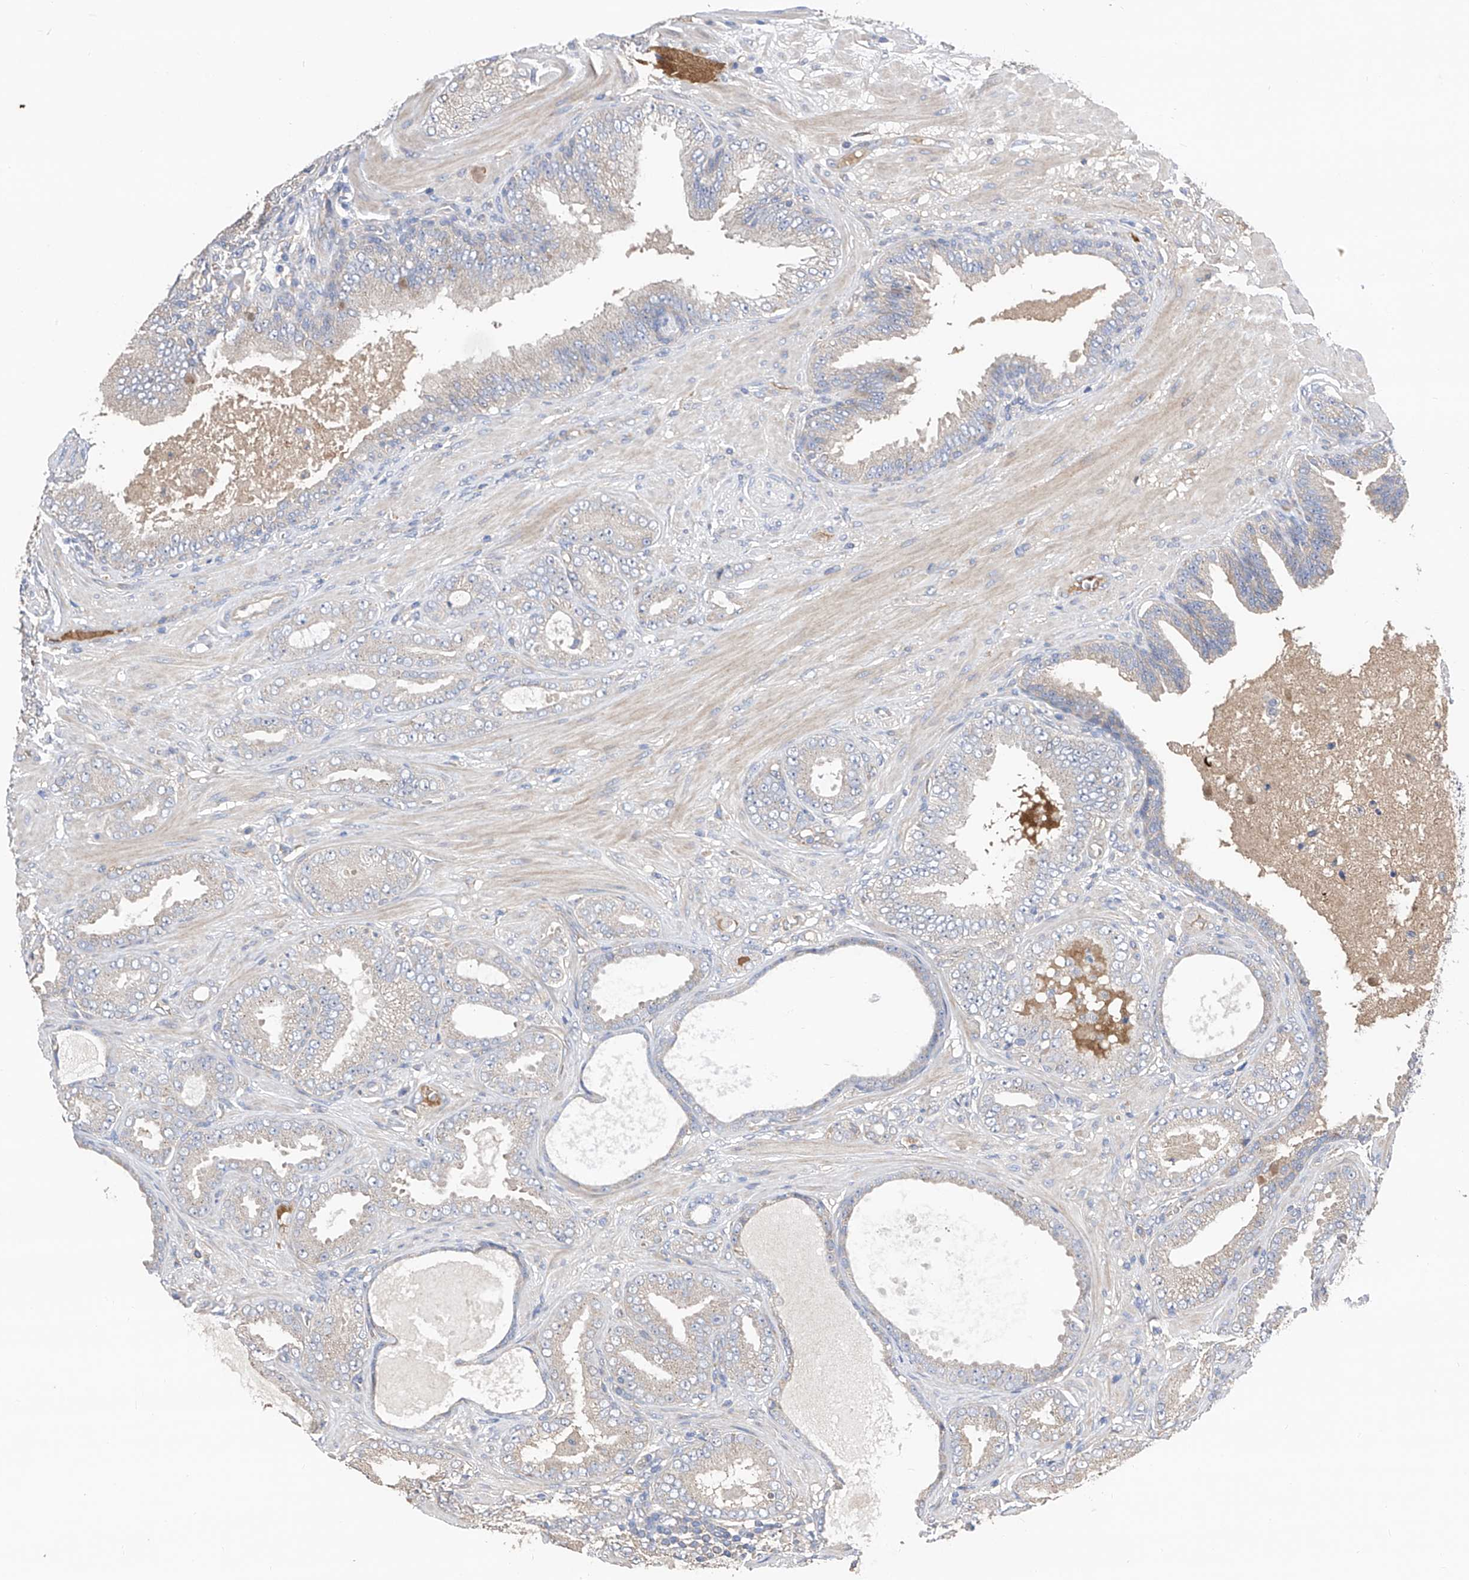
{"staining": {"intensity": "negative", "quantity": "none", "location": "none"}, "tissue": "prostate cancer", "cell_type": "Tumor cells", "image_type": "cancer", "snomed": [{"axis": "morphology", "description": "Adenocarcinoma, Low grade"}, {"axis": "topography", "description": "Prostate"}], "caption": "IHC of human prostate cancer (adenocarcinoma (low-grade)) displays no expression in tumor cells.", "gene": "PTK2", "patient": {"sex": "male", "age": 63}}